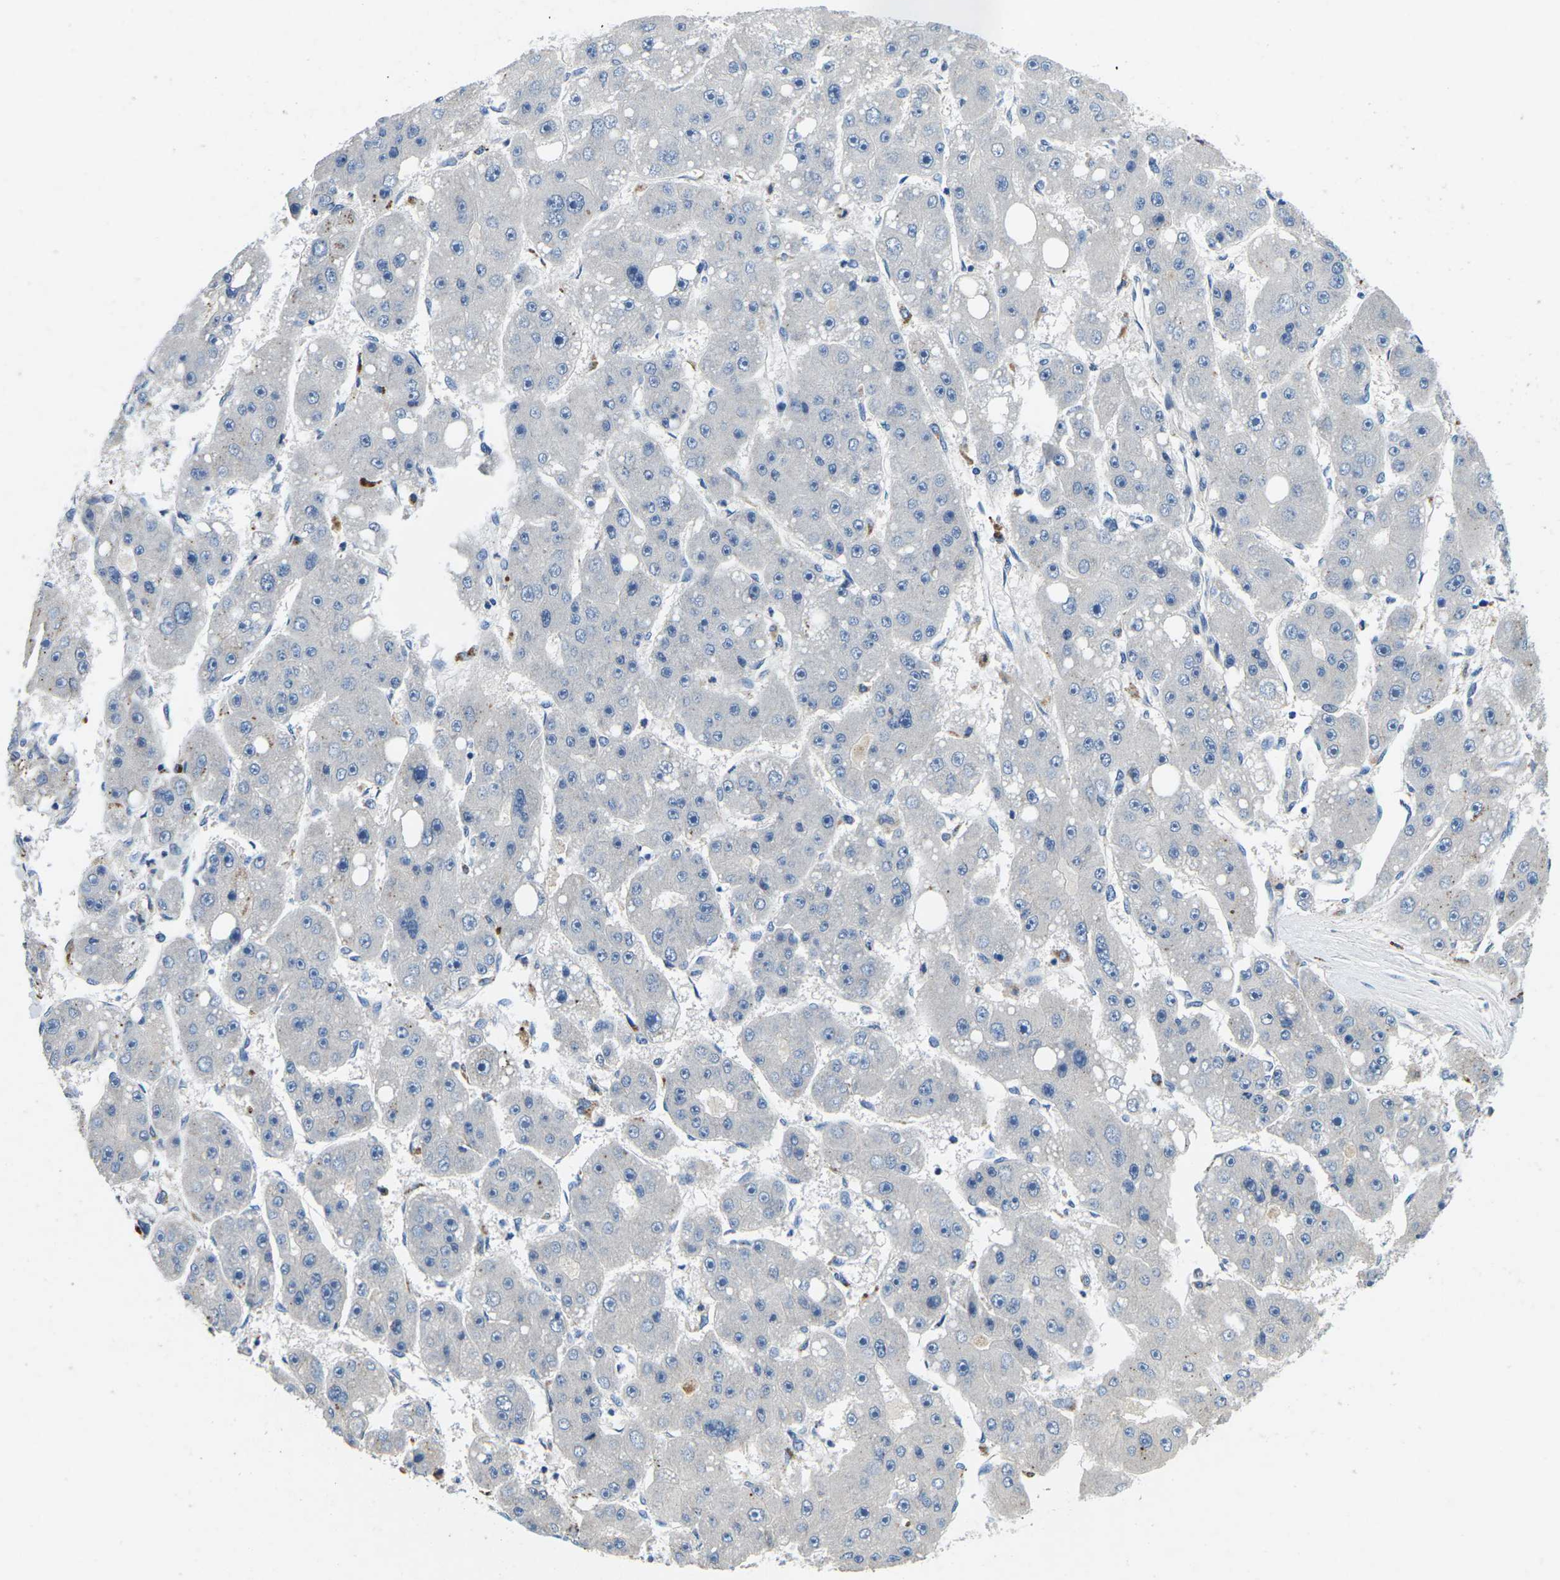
{"staining": {"intensity": "negative", "quantity": "none", "location": "none"}, "tissue": "liver cancer", "cell_type": "Tumor cells", "image_type": "cancer", "snomed": [{"axis": "morphology", "description": "Carcinoma, Hepatocellular, NOS"}, {"axis": "topography", "description": "Liver"}], "caption": "Protein analysis of hepatocellular carcinoma (liver) exhibits no significant expression in tumor cells. (Stains: DAB IHC with hematoxylin counter stain, Microscopy: brightfield microscopy at high magnification).", "gene": "PDCD6IP", "patient": {"sex": "female", "age": 61}}